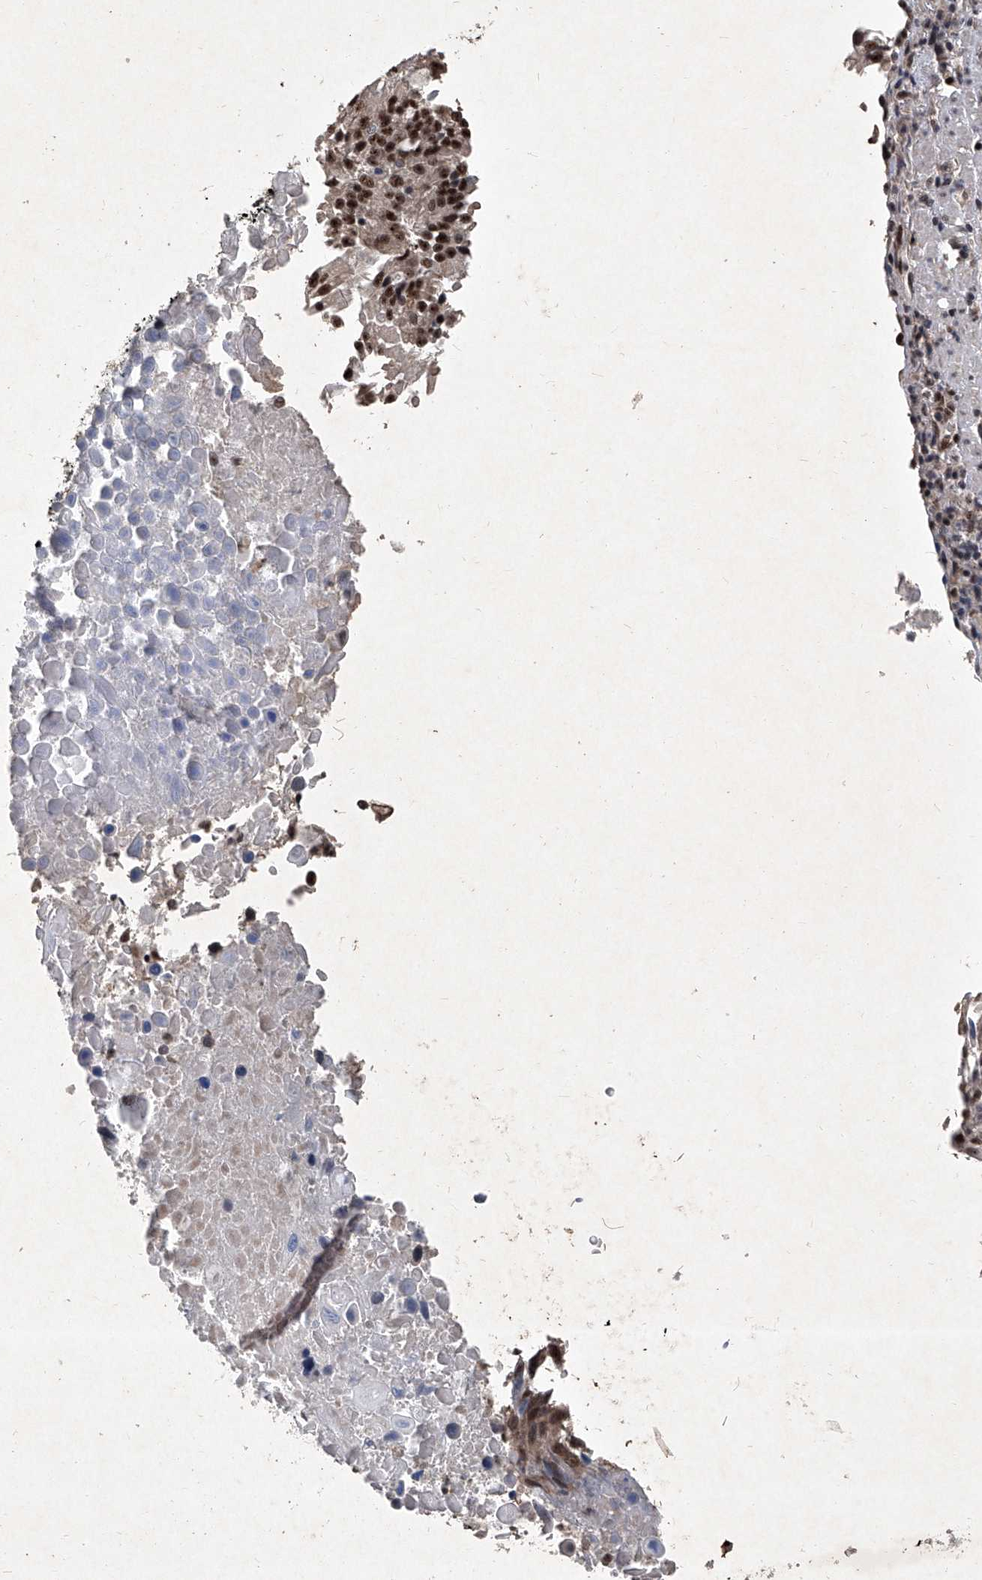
{"staining": {"intensity": "moderate", "quantity": "25%-75%", "location": "nuclear"}, "tissue": "lung cancer", "cell_type": "Tumor cells", "image_type": "cancer", "snomed": [{"axis": "morphology", "description": "Squamous cell carcinoma, NOS"}, {"axis": "topography", "description": "Lung"}], "caption": "A histopathology image of lung cancer (squamous cell carcinoma) stained for a protein reveals moderate nuclear brown staining in tumor cells.", "gene": "DDX39B", "patient": {"sex": "male", "age": 66}}